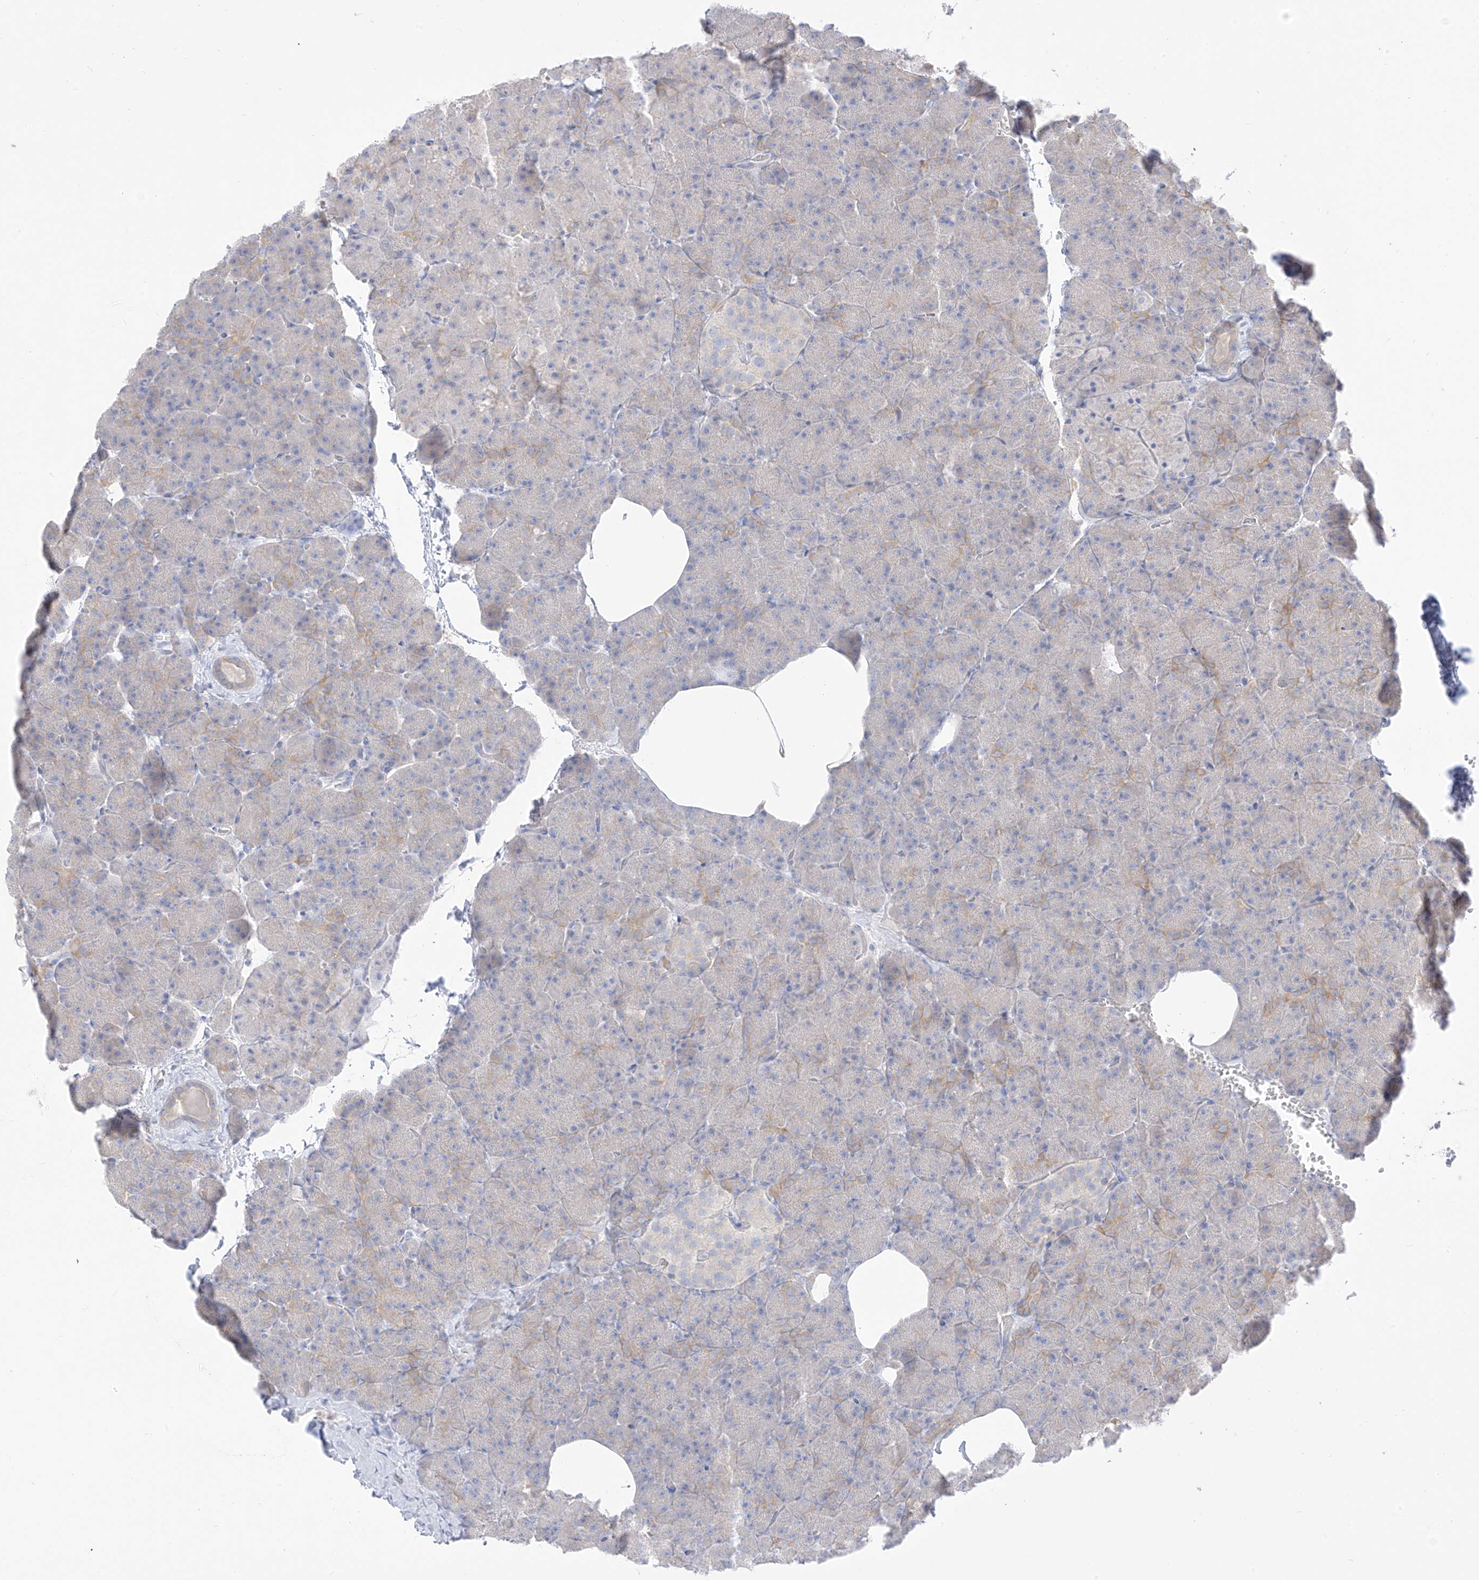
{"staining": {"intensity": "negative", "quantity": "none", "location": "none"}, "tissue": "pancreas", "cell_type": "Exocrine glandular cells", "image_type": "normal", "snomed": [{"axis": "morphology", "description": "Normal tissue, NOS"}, {"axis": "morphology", "description": "Carcinoid, malignant, NOS"}, {"axis": "topography", "description": "Pancreas"}], "caption": "This is an IHC photomicrograph of normal pancreas. There is no positivity in exocrine glandular cells.", "gene": "ARHGEF40", "patient": {"sex": "female", "age": 35}}